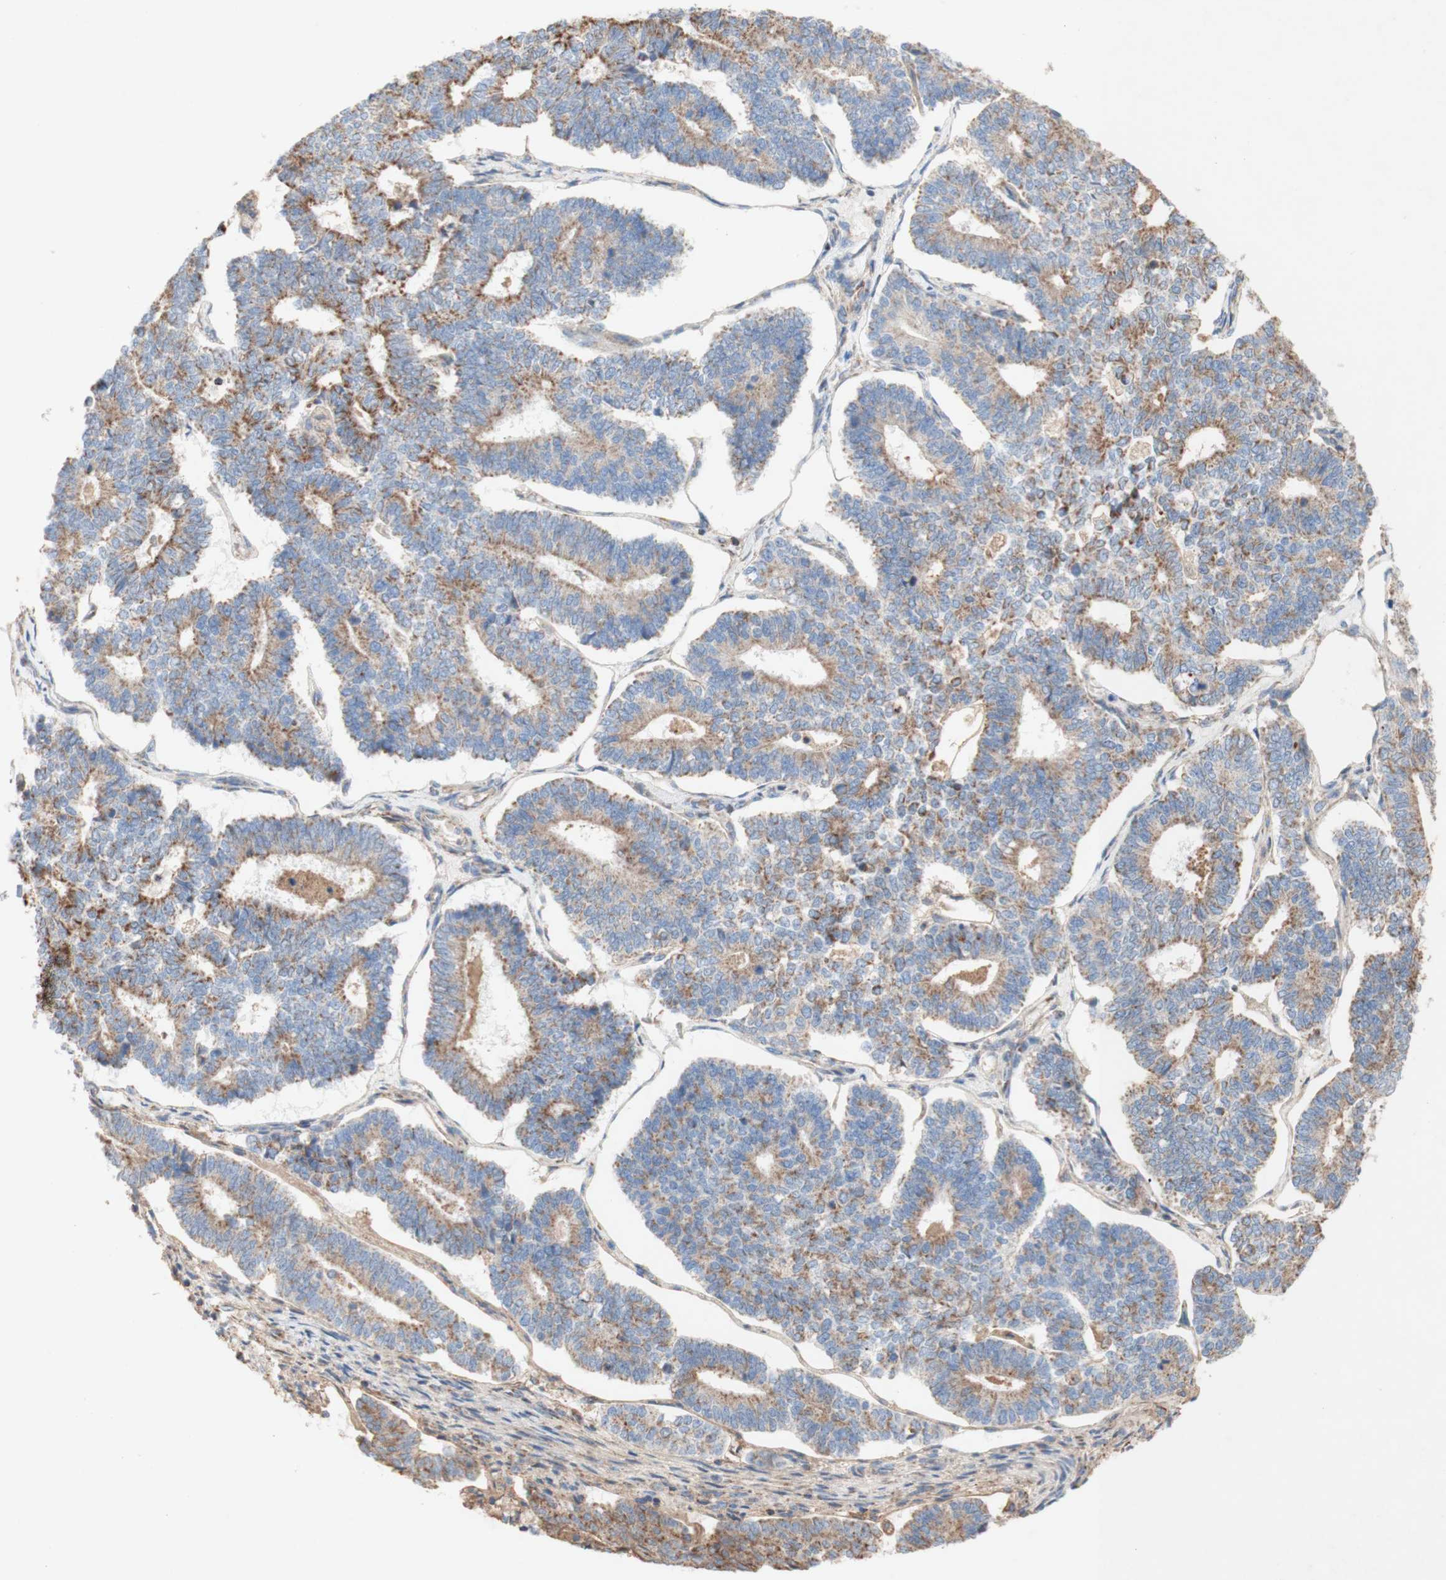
{"staining": {"intensity": "moderate", "quantity": ">75%", "location": "cytoplasmic/membranous"}, "tissue": "endometrial cancer", "cell_type": "Tumor cells", "image_type": "cancer", "snomed": [{"axis": "morphology", "description": "Adenocarcinoma, NOS"}, {"axis": "topography", "description": "Endometrium"}], "caption": "Immunohistochemical staining of endometrial cancer (adenocarcinoma) exhibits medium levels of moderate cytoplasmic/membranous staining in approximately >75% of tumor cells.", "gene": "SDHB", "patient": {"sex": "female", "age": 70}}